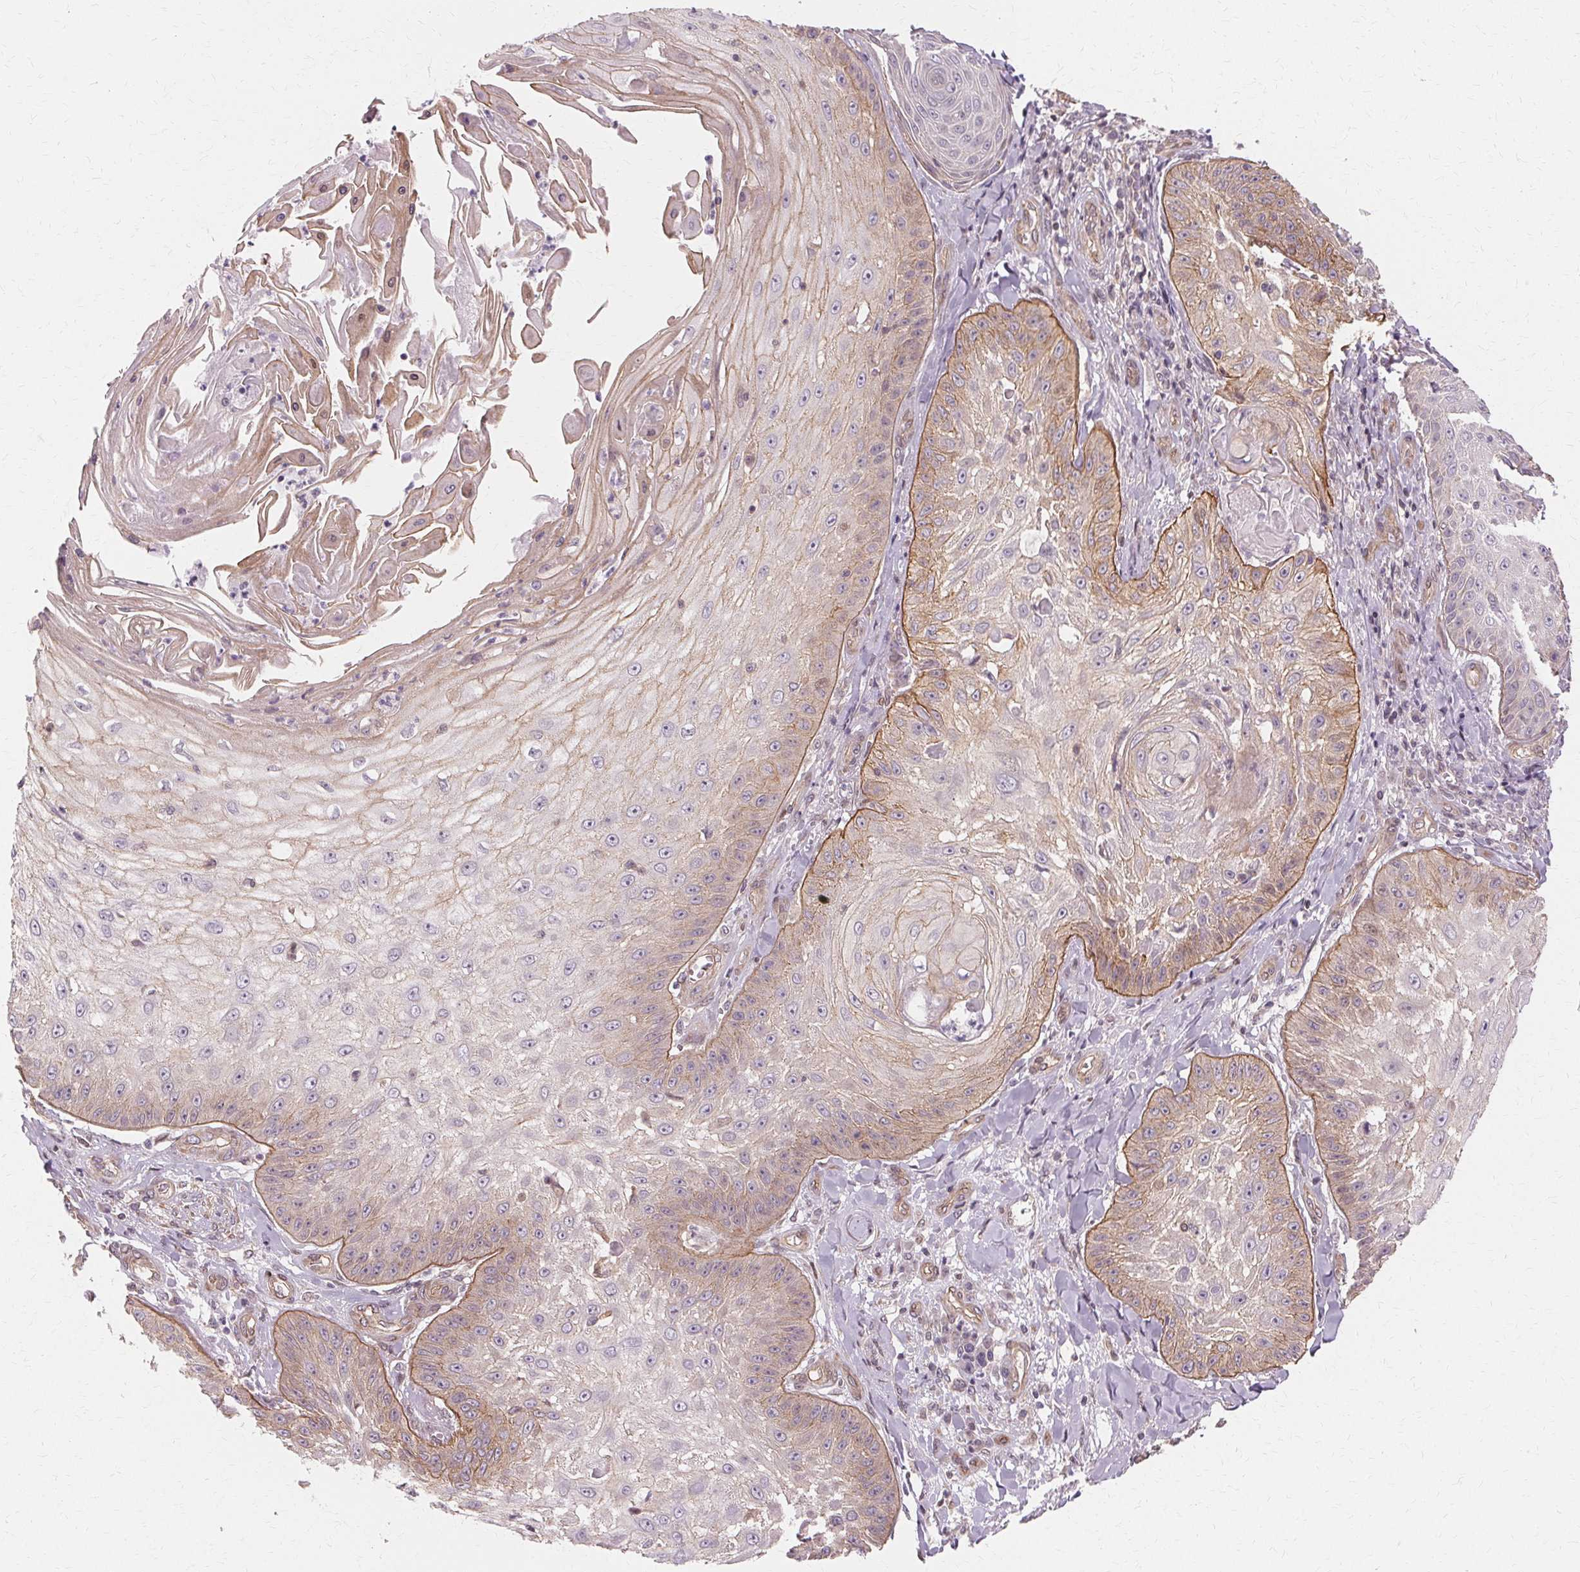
{"staining": {"intensity": "weak", "quantity": "25%-75%", "location": "cytoplasmic/membranous"}, "tissue": "skin cancer", "cell_type": "Tumor cells", "image_type": "cancer", "snomed": [{"axis": "morphology", "description": "Squamous cell carcinoma, NOS"}, {"axis": "topography", "description": "Skin"}], "caption": "Protein analysis of skin squamous cell carcinoma tissue displays weak cytoplasmic/membranous staining in about 25%-75% of tumor cells. Nuclei are stained in blue.", "gene": "USP8", "patient": {"sex": "male", "age": 70}}